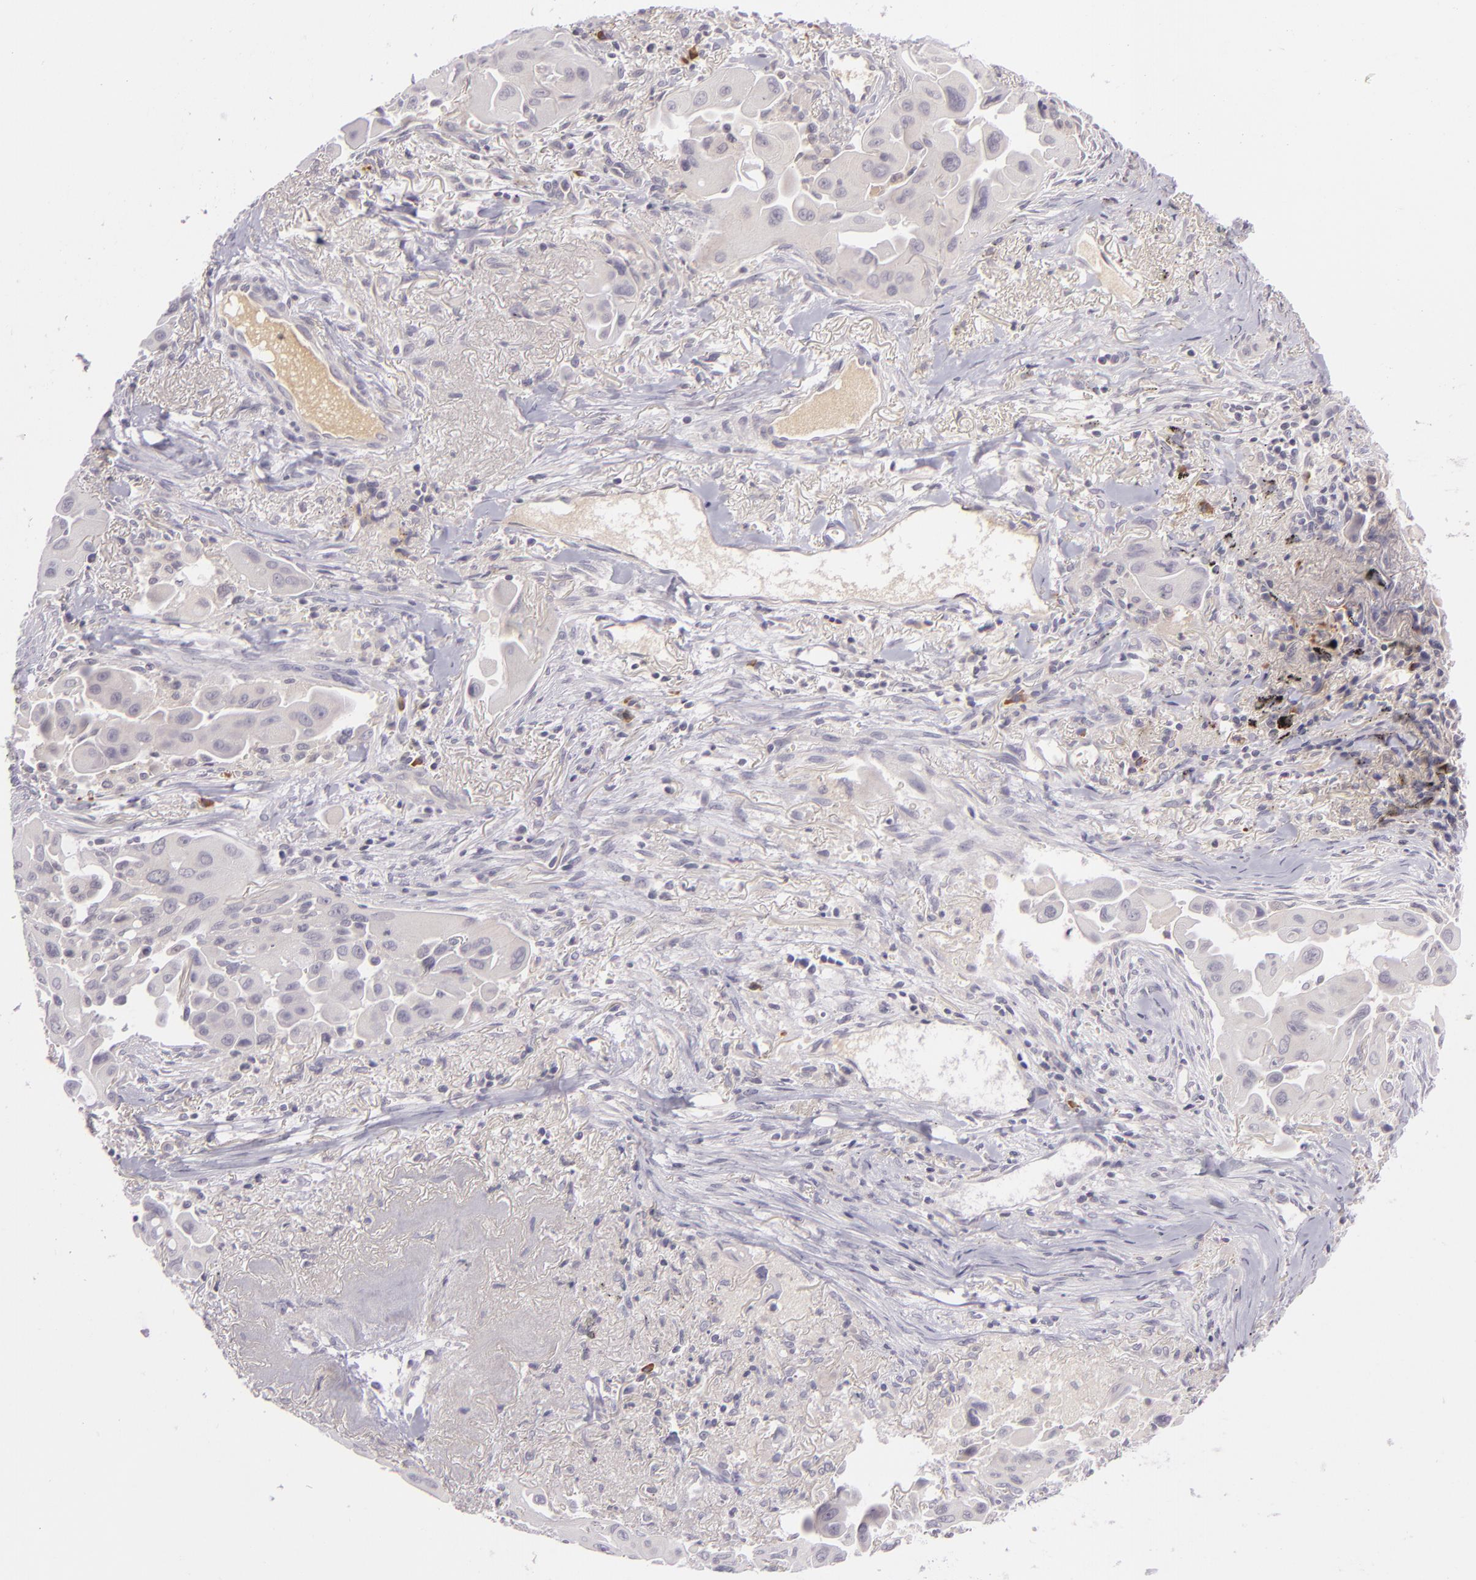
{"staining": {"intensity": "negative", "quantity": "none", "location": "none"}, "tissue": "lung cancer", "cell_type": "Tumor cells", "image_type": "cancer", "snomed": [{"axis": "morphology", "description": "Adenocarcinoma, NOS"}, {"axis": "topography", "description": "Lung"}], "caption": "Tumor cells are negative for protein expression in human lung adenocarcinoma.", "gene": "DAG1", "patient": {"sex": "male", "age": 68}}